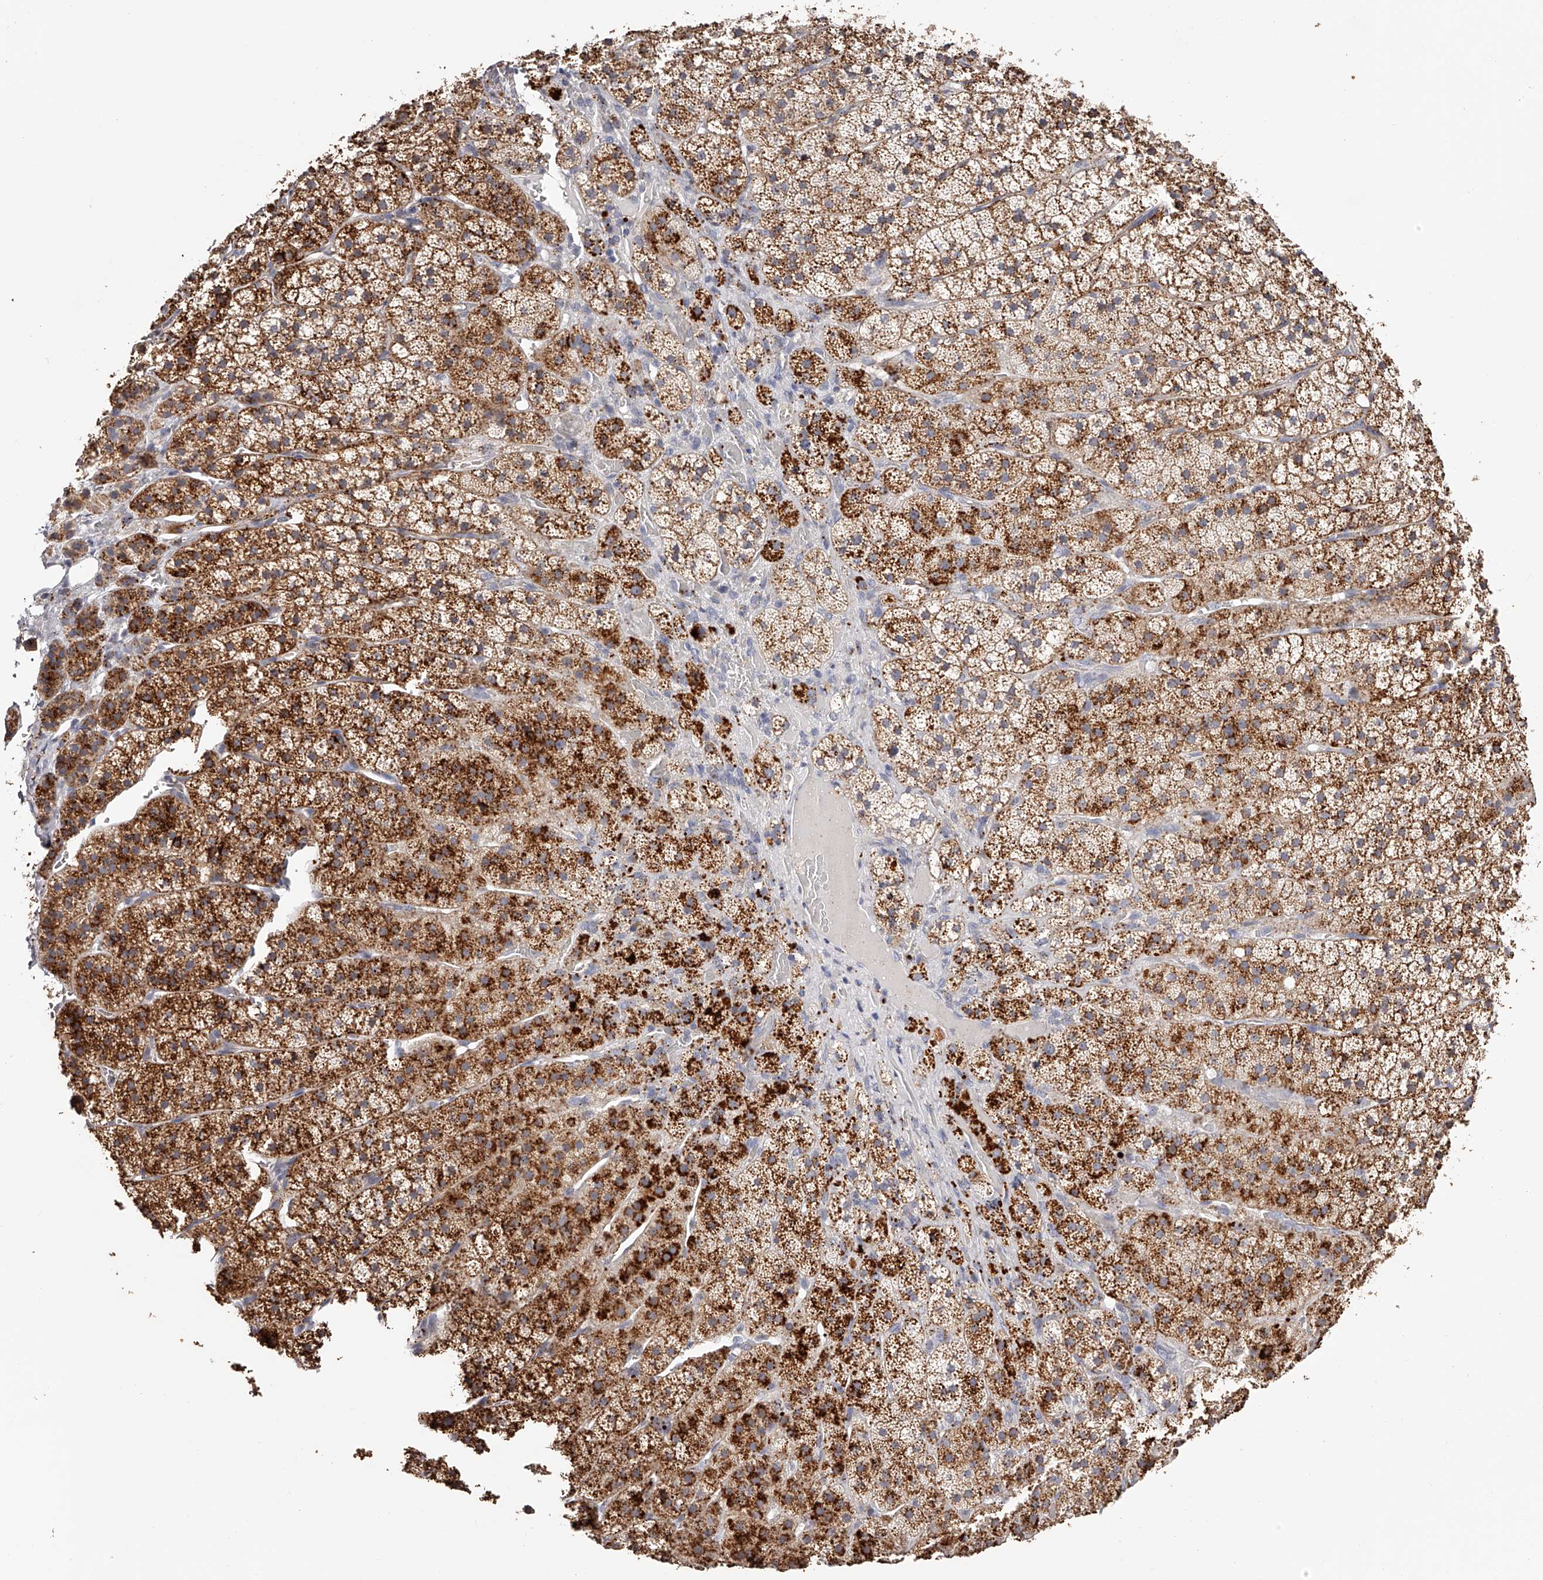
{"staining": {"intensity": "strong", "quantity": ">75%", "location": "cytoplasmic/membranous"}, "tissue": "adrenal gland", "cell_type": "Glandular cells", "image_type": "normal", "snomed": [{"axis": "morphology", "description": "Normal tissue, NOS"}, {"axis": "topography", "description": "Adrenal gland"}], "caption": "Immunohistochemistry image of normal adrenal gland: human adrenal gland stained using immunohistochemistry (IHC) exhibits high levels of strong protein expression localized specifically in the cytoplasmic/membranous of glandular cells, appearing as a cytoplasmic/membranous brown color.", "gene": "SLC35D3", "patient": {"sex": "female", "age": 44}}